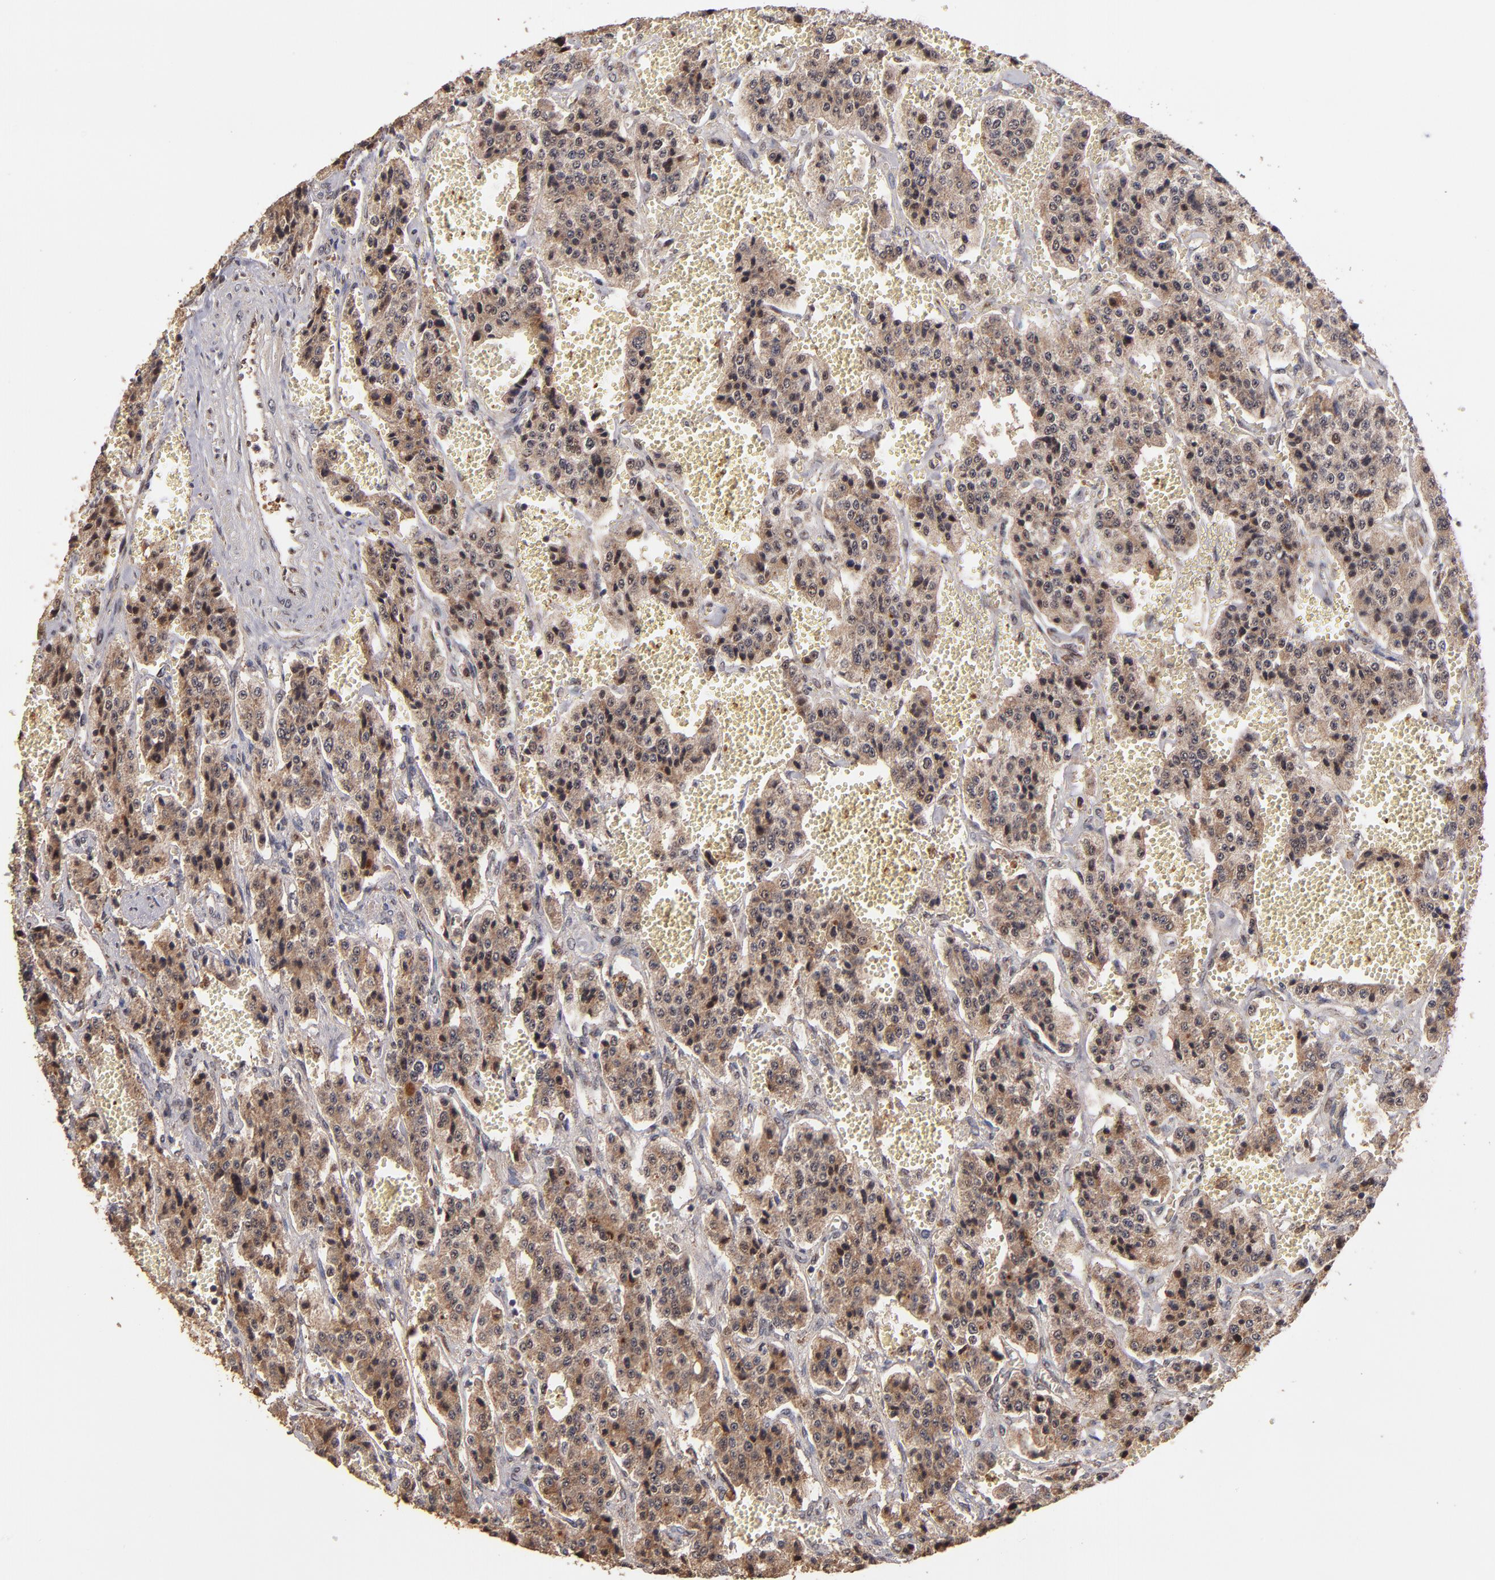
{"staining": {"intensity": "weak", "quantity": ">75%", "location": "cytoplasmic/membranous,nuclear"}, "tissue": "carcinoid", "cell_type": "Tumor cells", "image_type": "cancer", "snomed": [{"axis": "morphology", "description": "Carcinoid, malignant, NOS"}, {"axis": "topography", "description": "Small intestine"}], "caption": "Immunohistochemistry of human malignant carcinoid reveals low levels of weak cytoplasmic/membranous and nuclear positivity in approximately >75% of tumor cells.", "gene": "EAPP", "patient": {"sex": "male", "age": 52}}